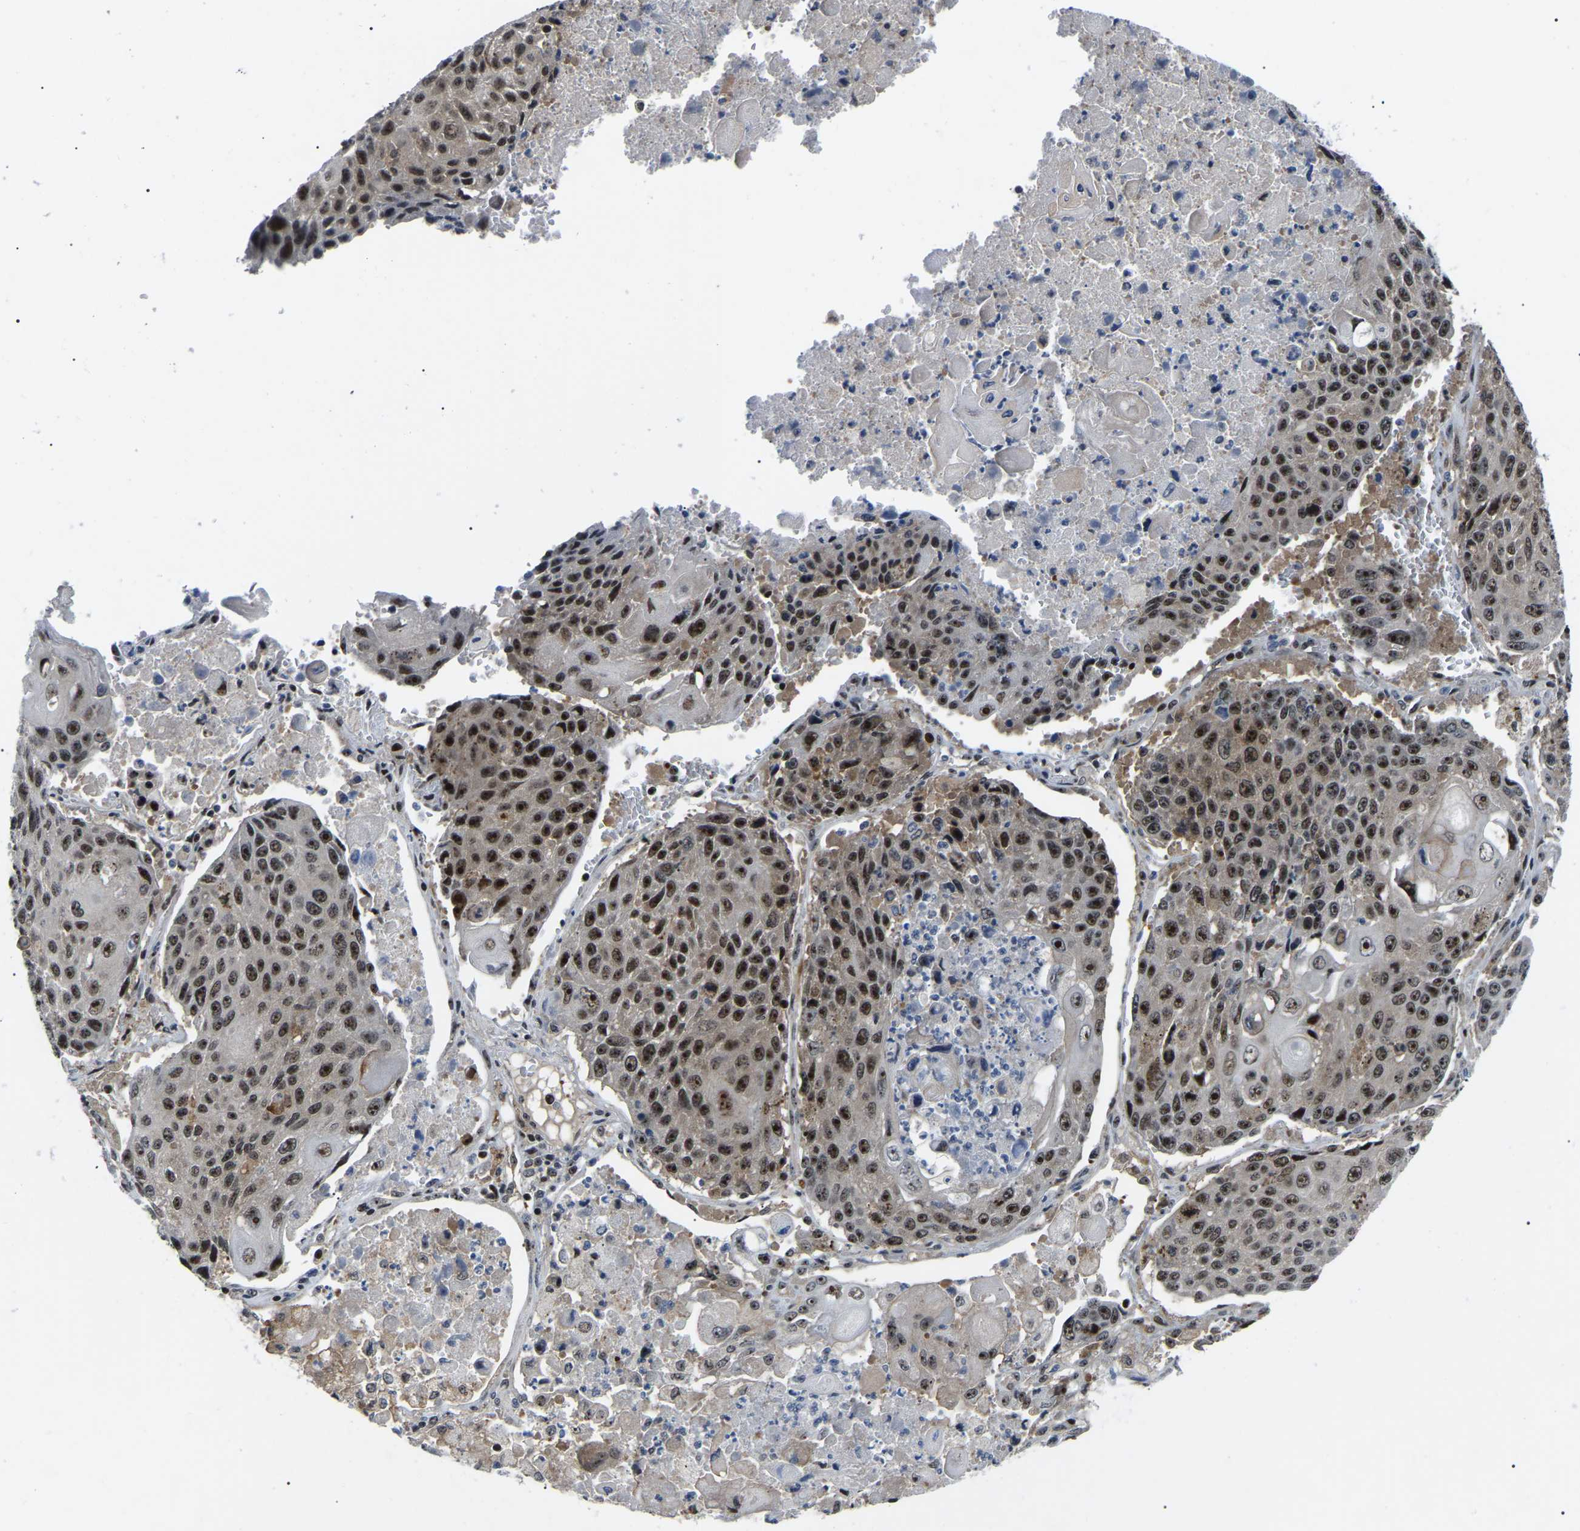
{"staining": {"intensity": "strong", "quantity": ">75%", "location": "nuclear"}, "tissue": "lung cancer", "cell_type": "Tumor cells", "image_type": "cancer", "snomed": [{"axis": "morphology", "description": "Squamous cell carcinoma, NOS"}, {"axis": "topography", "description": "Lung"}], "caption": "Brown immunohistochemical staining in human squamous cell carcinoma (lung) shows strong nuclear staining in about >75% of tumor cells. The staining was performed using DAB (3,3'-diaminobenzidine), with brown indicating positive protein expression. Nuclei are stained blue with hematoxylin.", "gene": "RRP1B", "patient": {"sex": "male", "age": 61}}